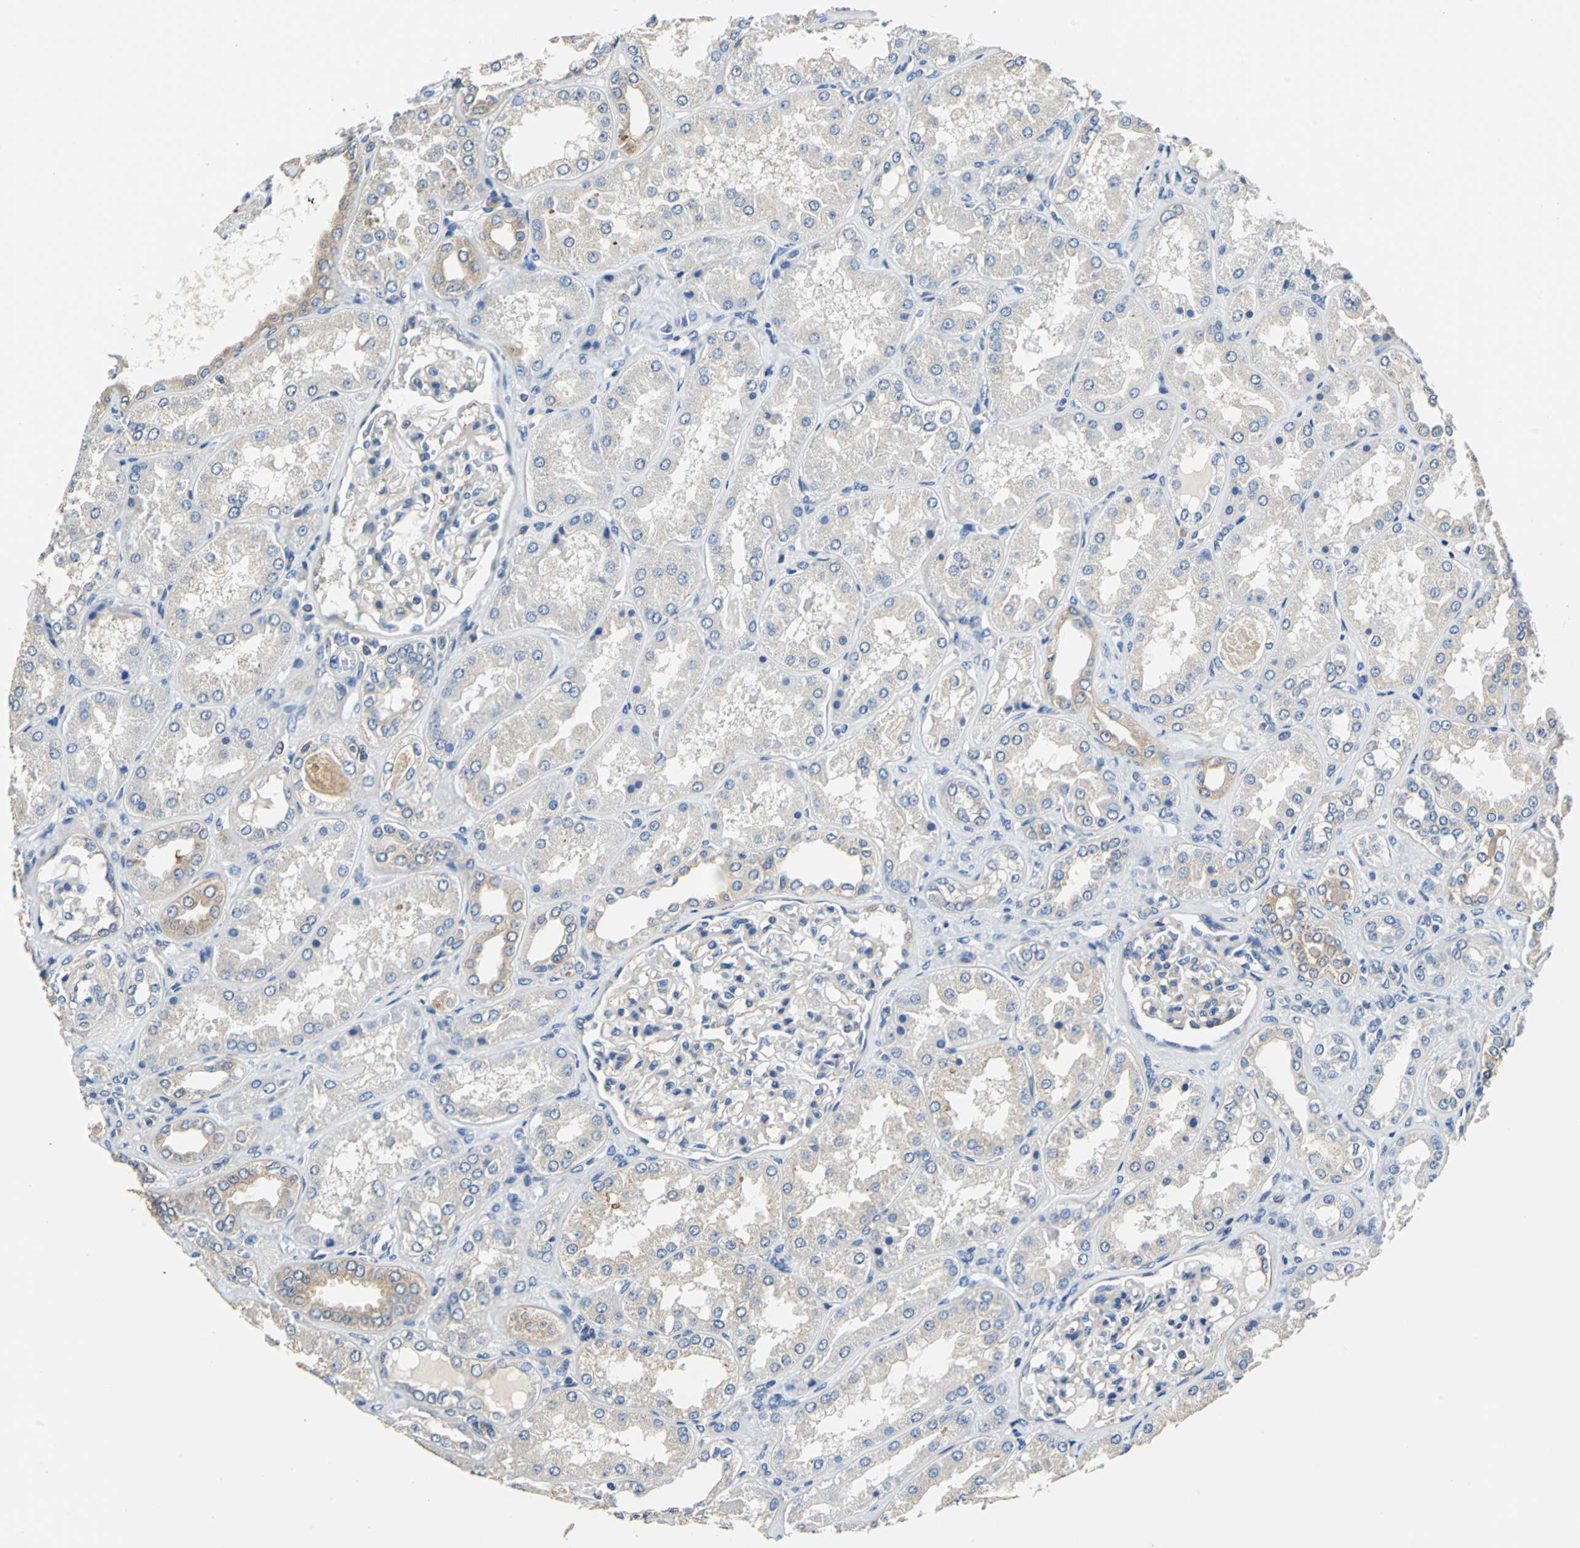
{"staining": {"intensity": "negative", "quantity": "none", "location": "none"}, "tissue": "kidney", "cell_type": "Cells in glomeruli", "image_type": "normal", "snomed": [{"axis": "morphology", "description": "Normal tissue, NOS"}, {"axis": "topography", "description": "Kidney"}], "caption": "IHC image of normal kidney stained for a protein (brown), which demonstrates no staining in cells in glomeruli.", "gene": "PRKCA", "patient": {"sex": "female", "age": 56}}